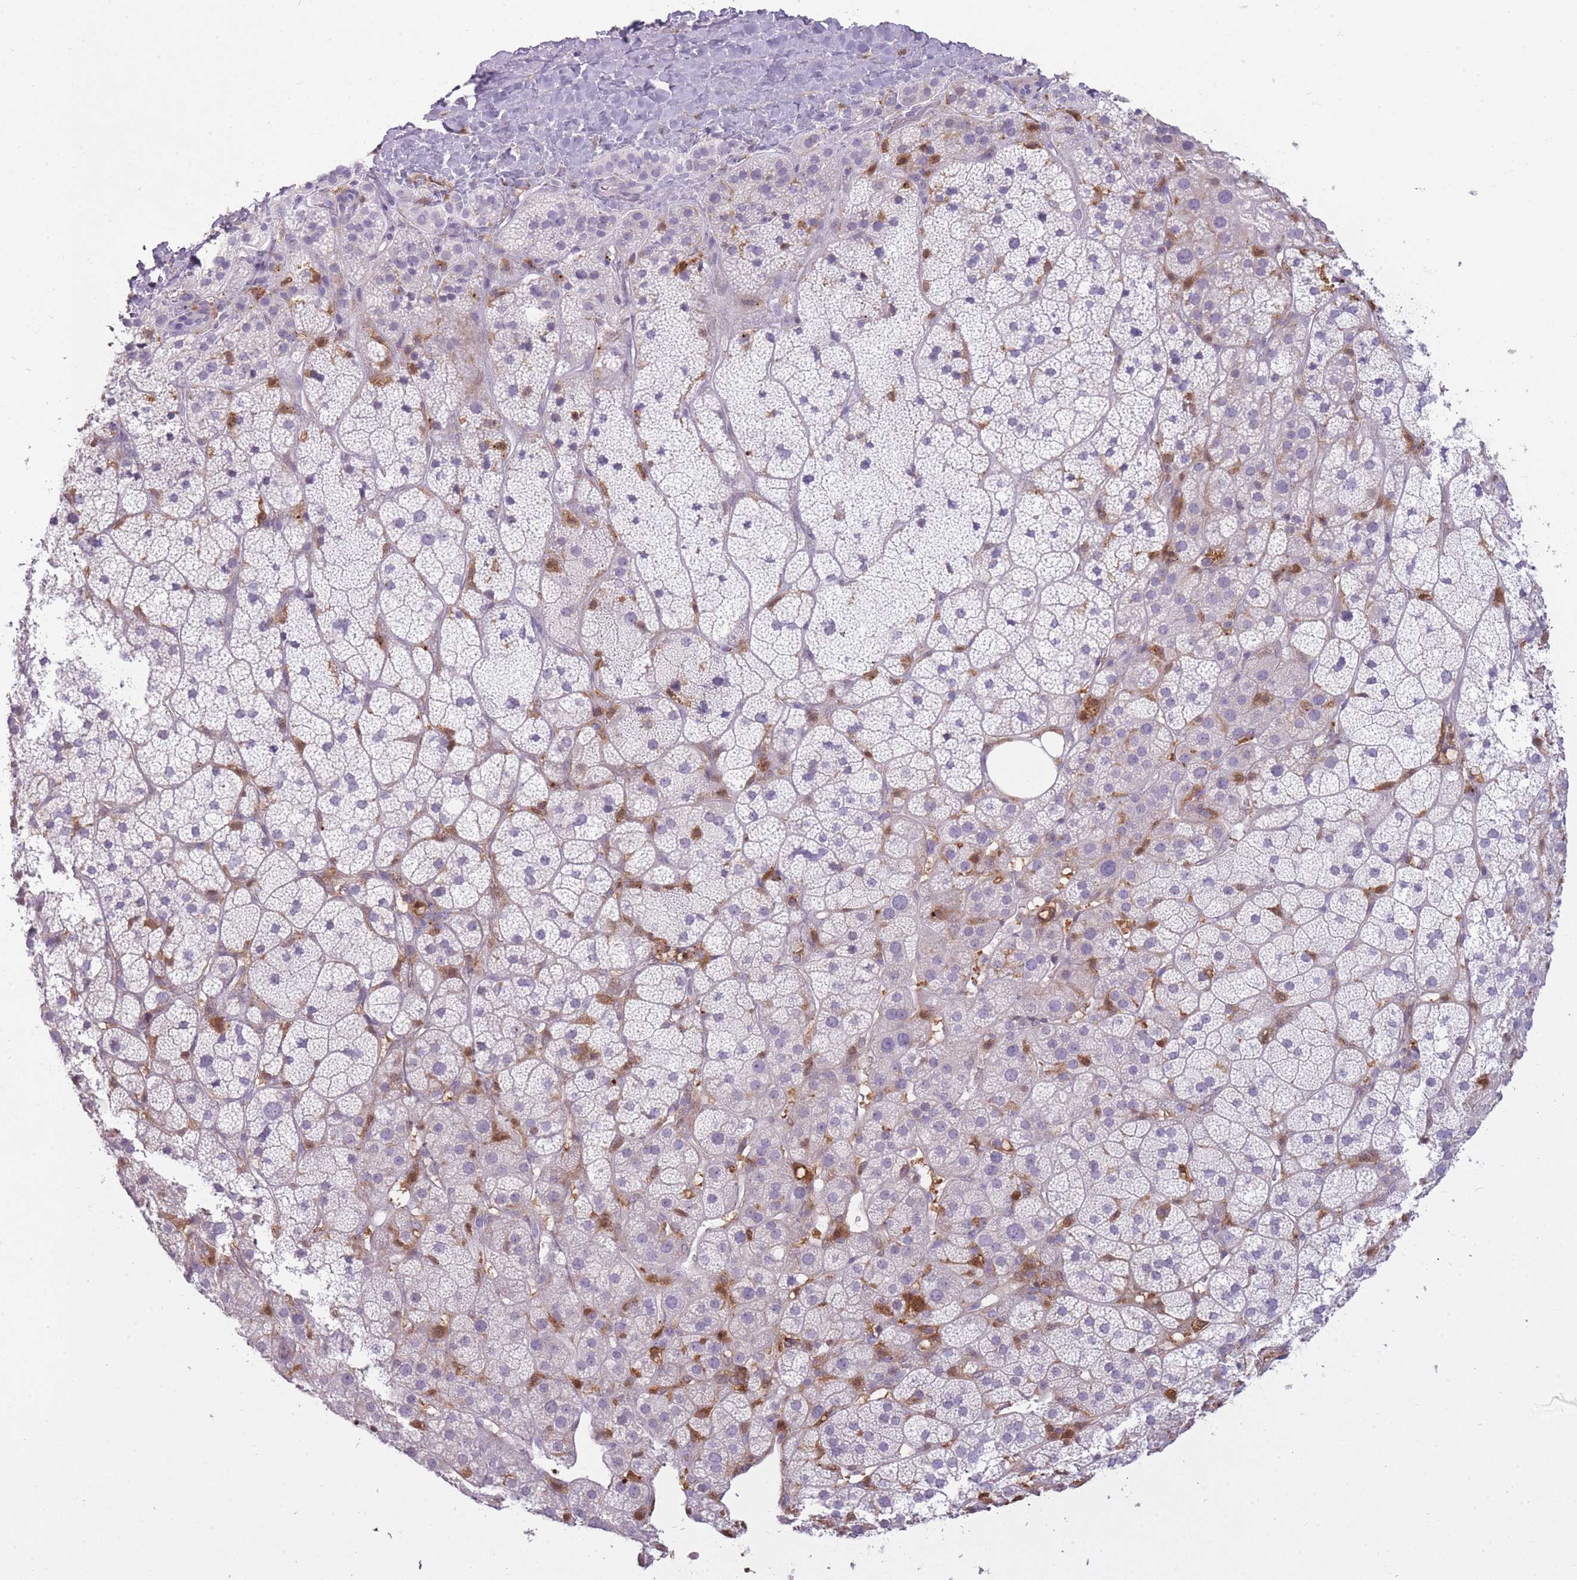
{"staining": {"intensity": "negative", "quantity": "none", "location": "none"}, "tissue": "adrenal gland", "cell_type": "Glandular cells", "image_type": "normal", "snomed": [{"axis": "morphology", "description": "Normal tissue, NOS"}, {"axis": "topography", "description": "Adrenal gland"}], "caption": "IHC image of benign human adrenal gland stained for a protein (brown), which reveals no expression in glandular cells. (Brightfield microscopy of DAB immunohistochemistry (IHC) at high magnification).", "gene": "LGALS9B", "patient": {"sex": "female", "age": 70}}